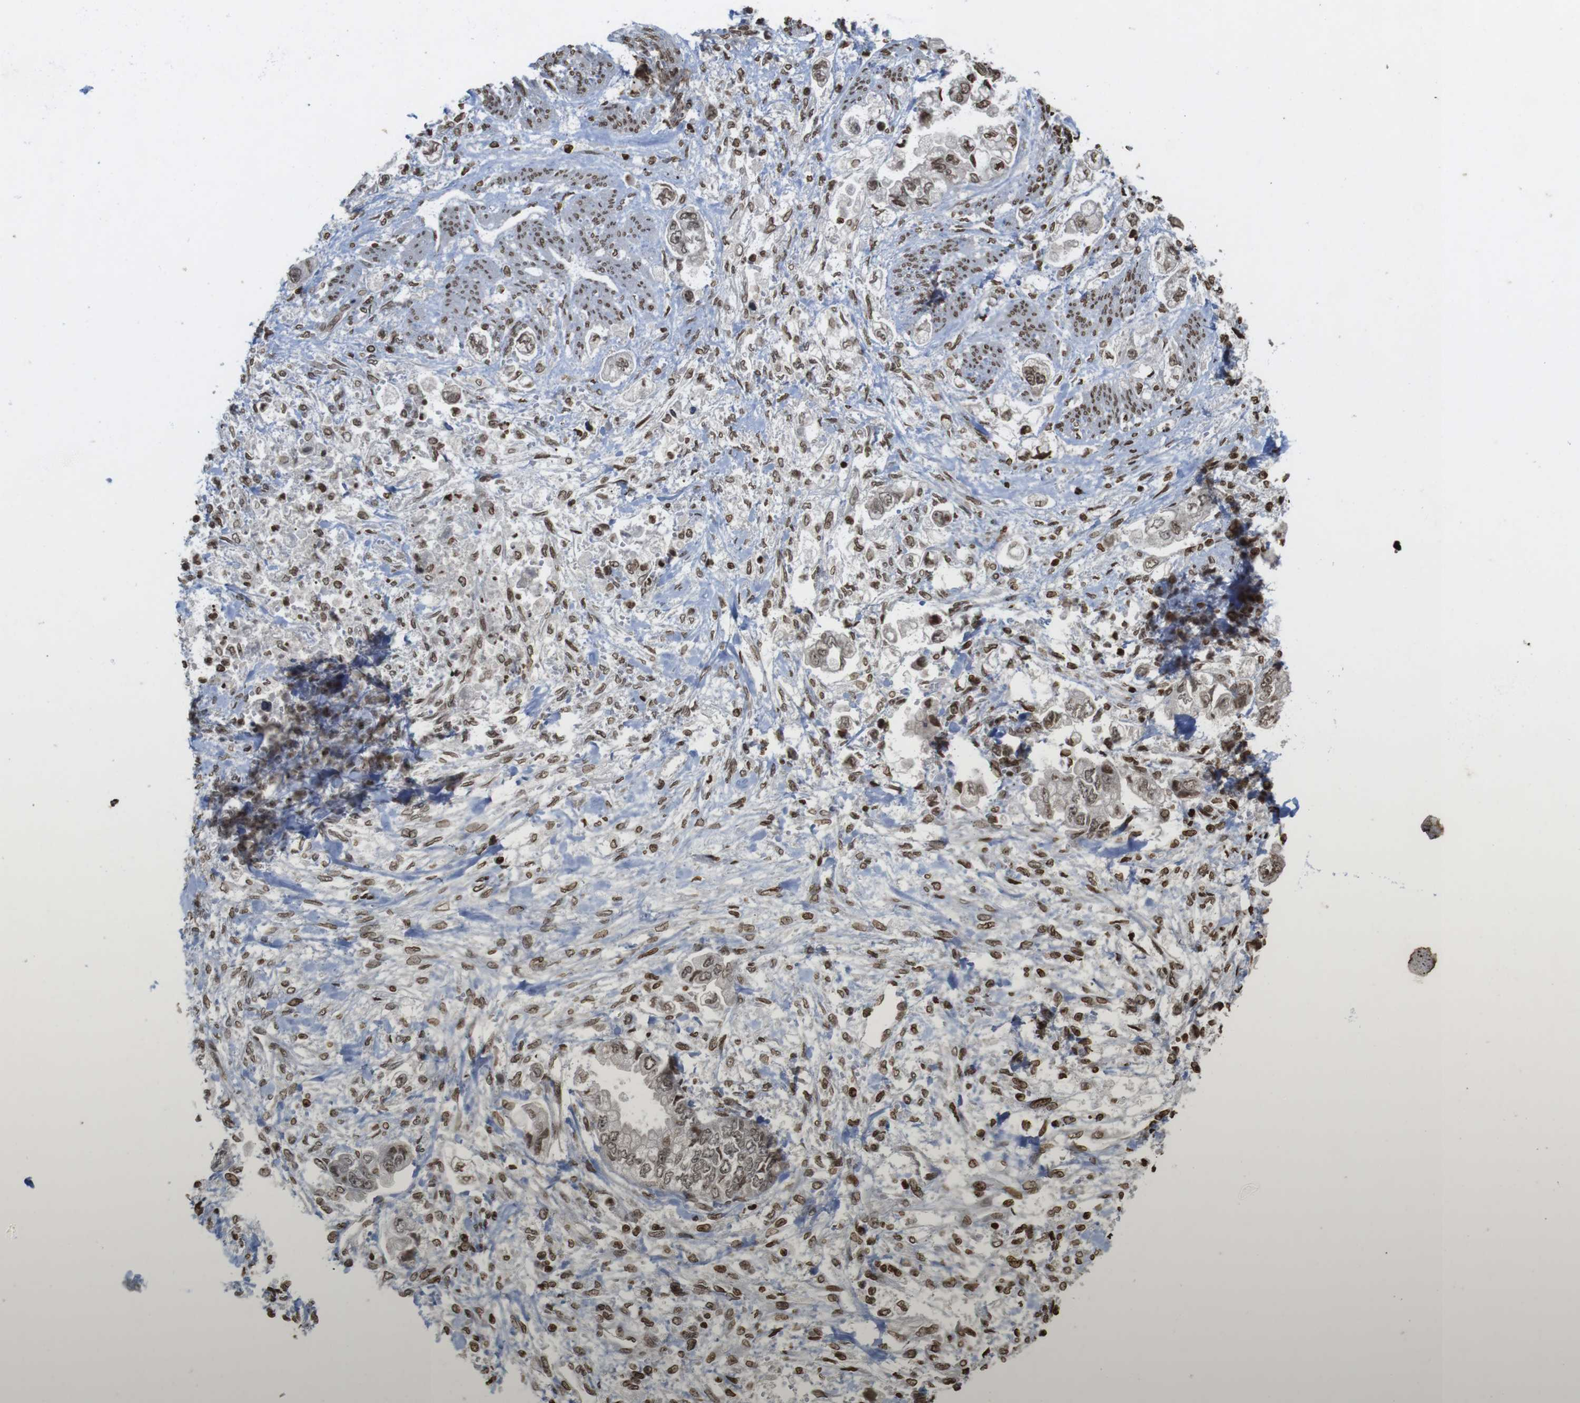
{"staining": {"intensity": "moderate", "quantity": ">75%", "location": "nuclear"}, "tissue": "stomach cancer", "cell_type": "Tumor cells", "image_type": "cancer", "snomed": [{"axis": "morphology", "description": "Normal tissue, NOS"}, {"axis": "morphology", "description": "Adenocarcinoma, NOS"}, {"axis": "topography", "description": "Stomach"}], "caption": "The histopathology image reveals a brown stain indicating the presence of a protein in the nuclear of tumor cells in stomach cancer.", "gene": "FOXA3", "patient": {"sex": "male", "age": 62}}